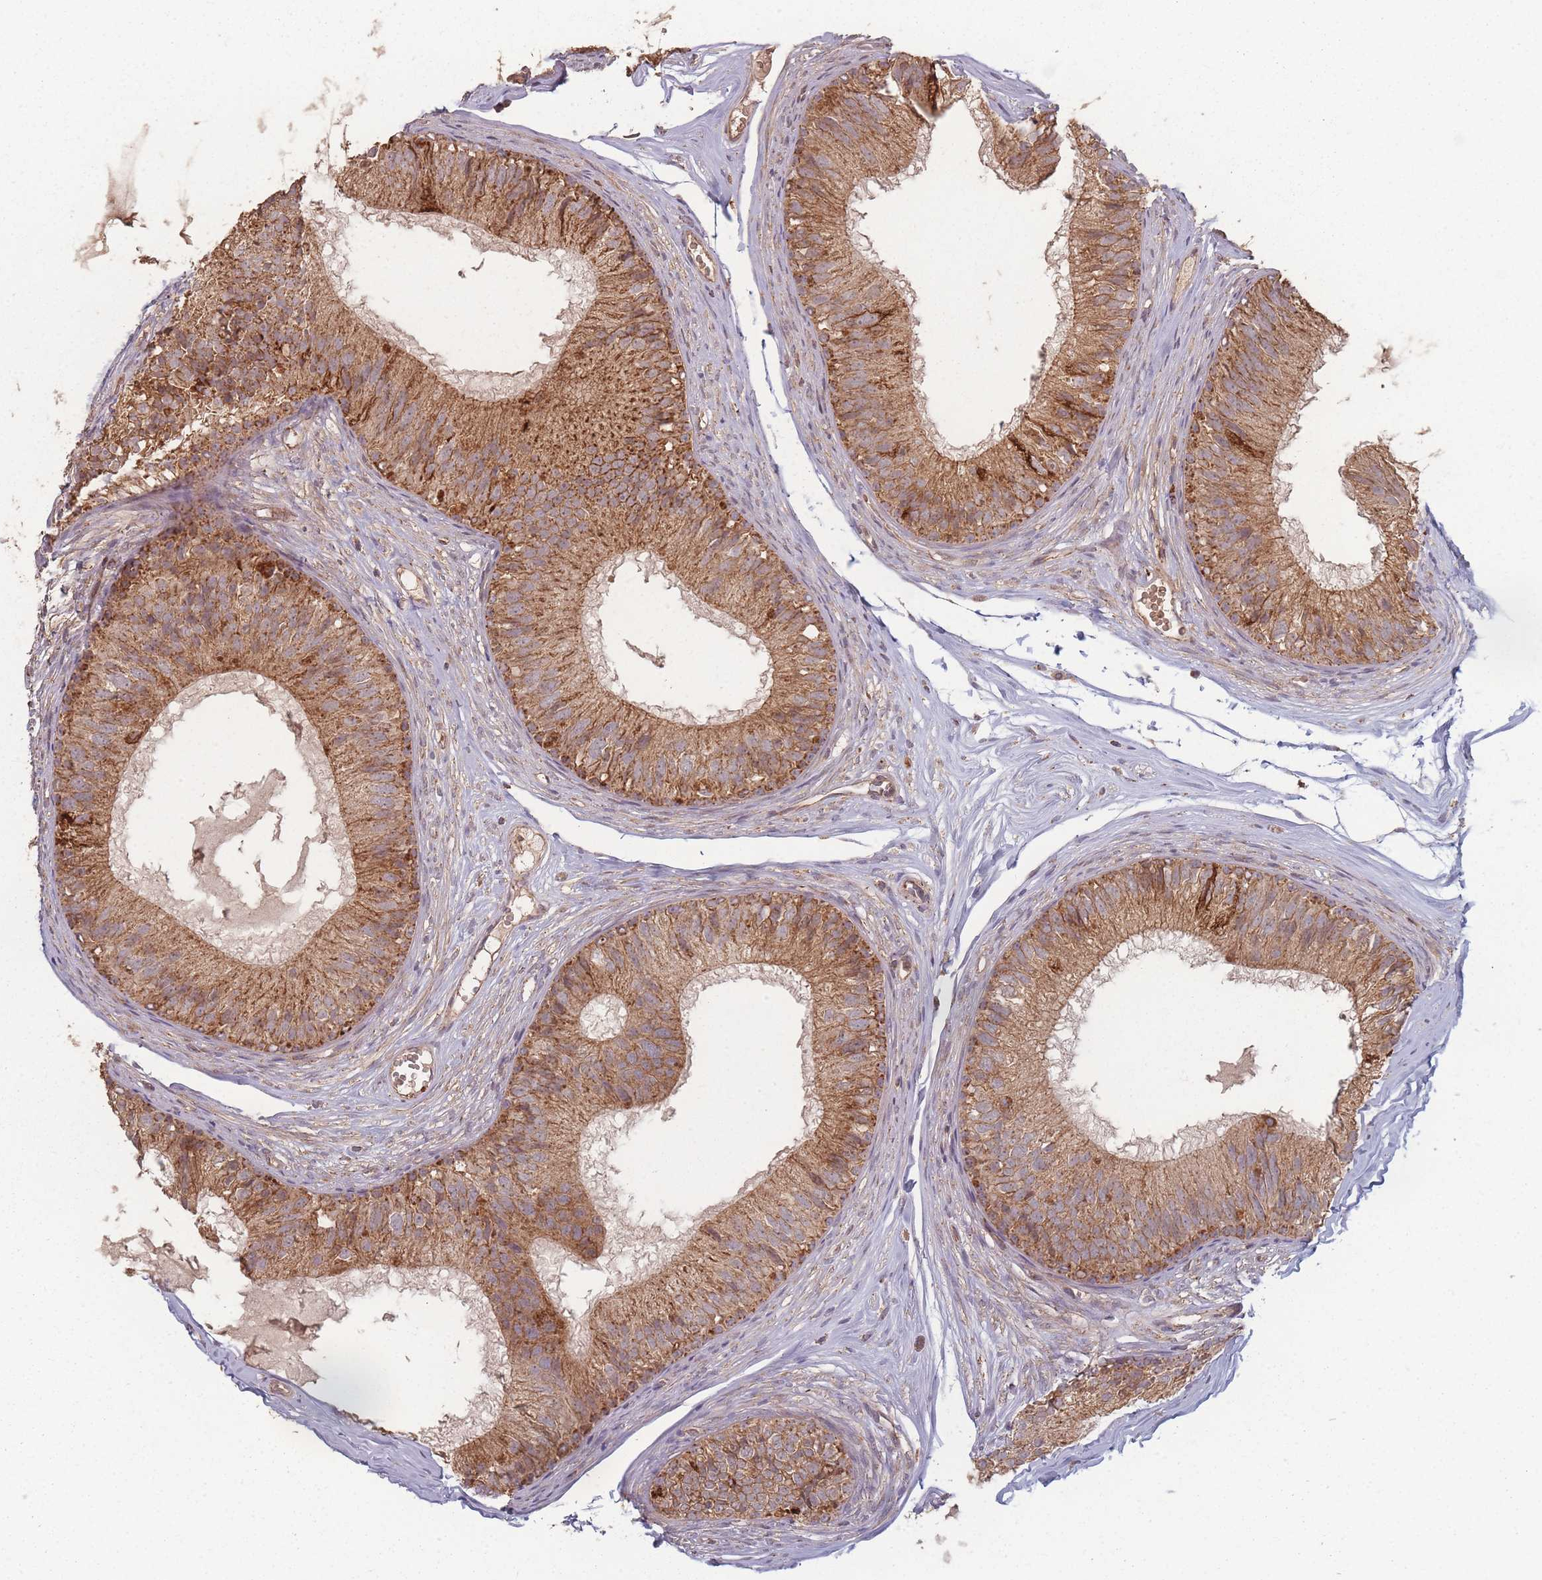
{"staining": {"intensity": "moderate", "quantity": ">75%", "location": "cytoplasmic/membranous"}, "tissue": "epididymis", "cell_type": "Glandular cells", "image_type": "normal", "snomed": [{"axis": "morphology", "description": "Normal tissue, NOS"}, {"axis": "morphology", "description": "Seminoma in situ"}, {"axis": "topography", "description": "Testis"}, {"axis": "topography", "description": "Epididymis"}], "caption": "Protein staining displays moderate cytoplasmic/membranous positivity in about >75% of glandular cells in benign epididymis.", "gene": "LYRM7", "patient": {"sex": "male", "age": 28}}